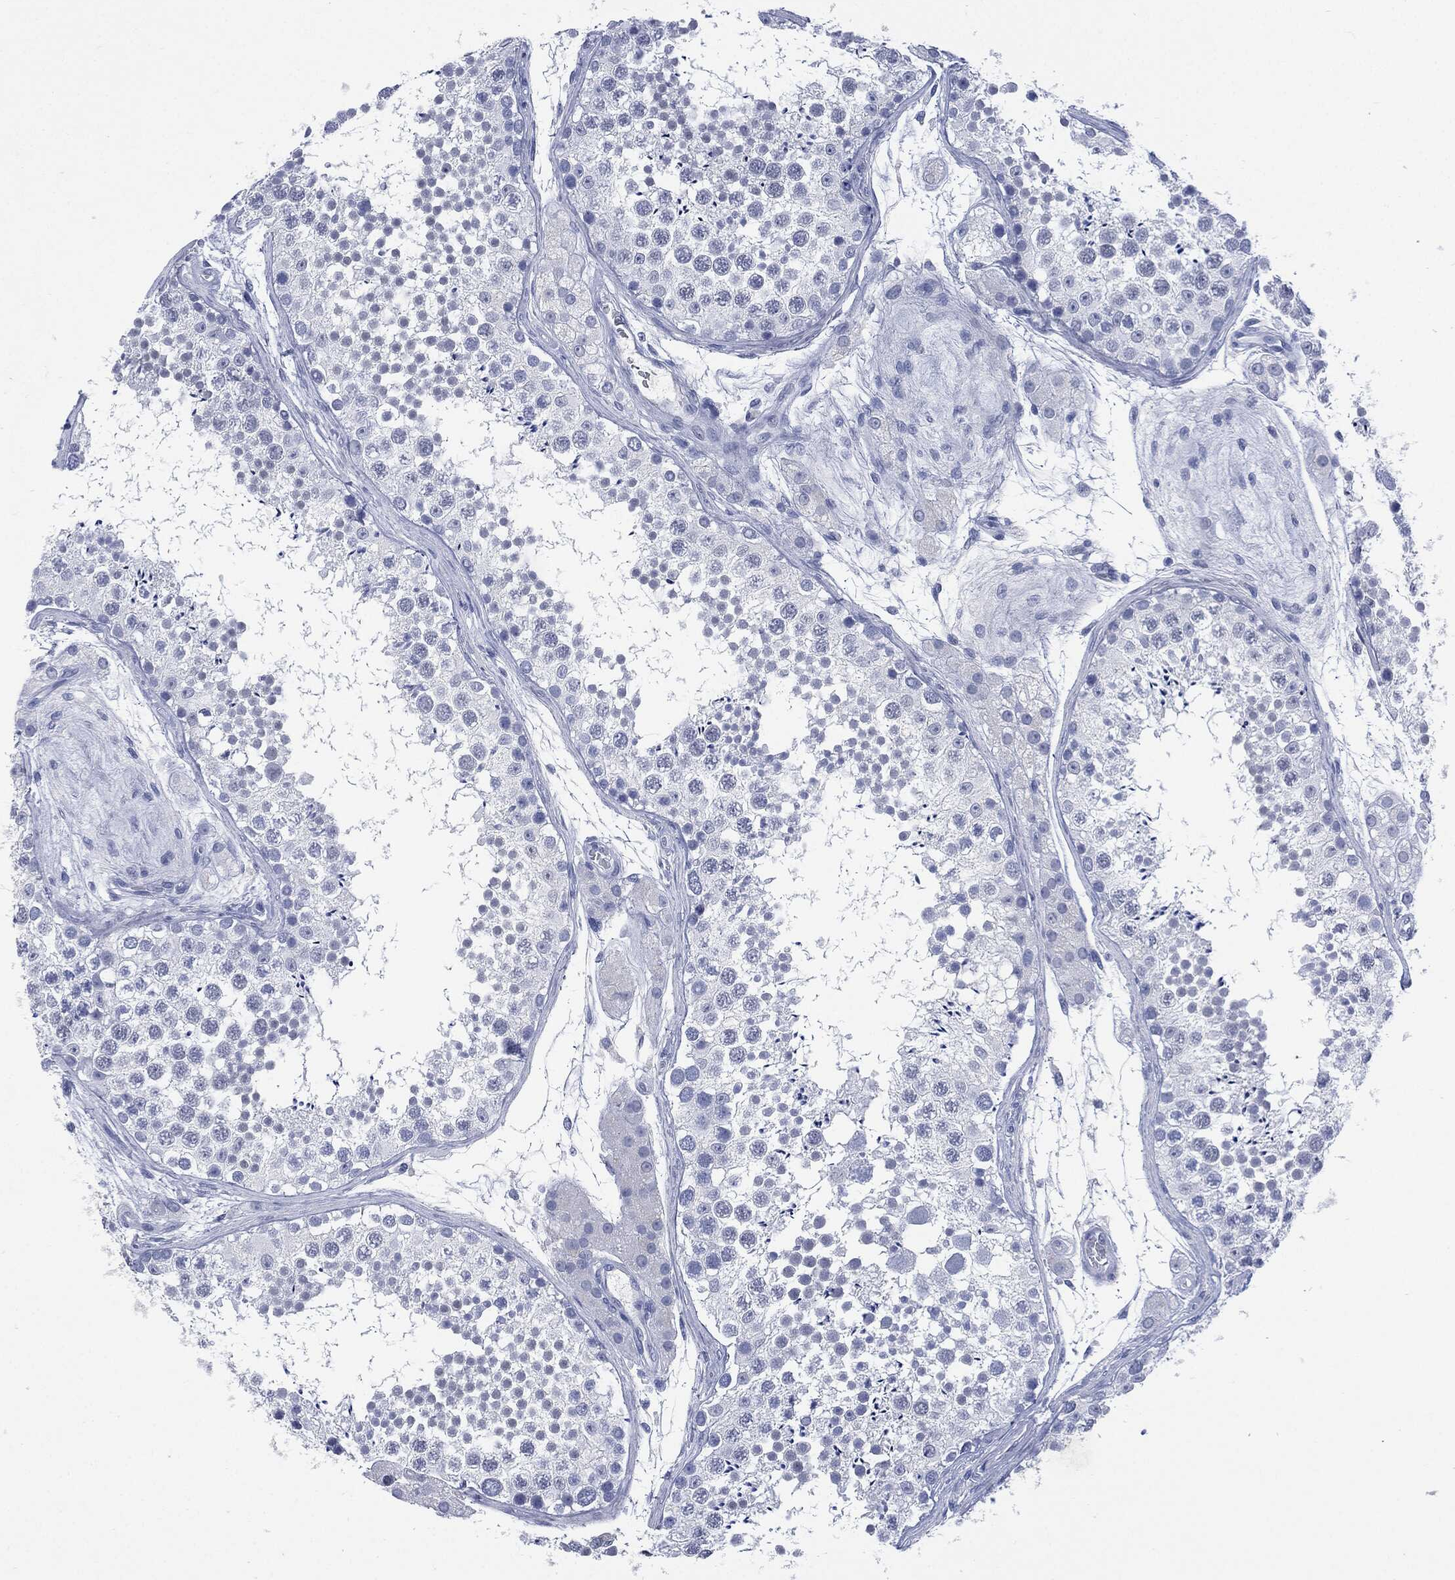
{"staining": {"intensity": "negative", "quantity": "none", "location": "none"}, "tissue": "testis", "cell_type": "Cells in seminiferous ducts", "image_type": "normal", "snomed": [{"axis": "morphology", "description": "Normal tissue, NOS"}, {"axis": "topography", "description": "Testis"}], "caption": "IHC of normal testis exhibits no staining in cells in seminiferous ducts.", "gene": "MUC16", "patient": {"sex": "male", "age": 41}}